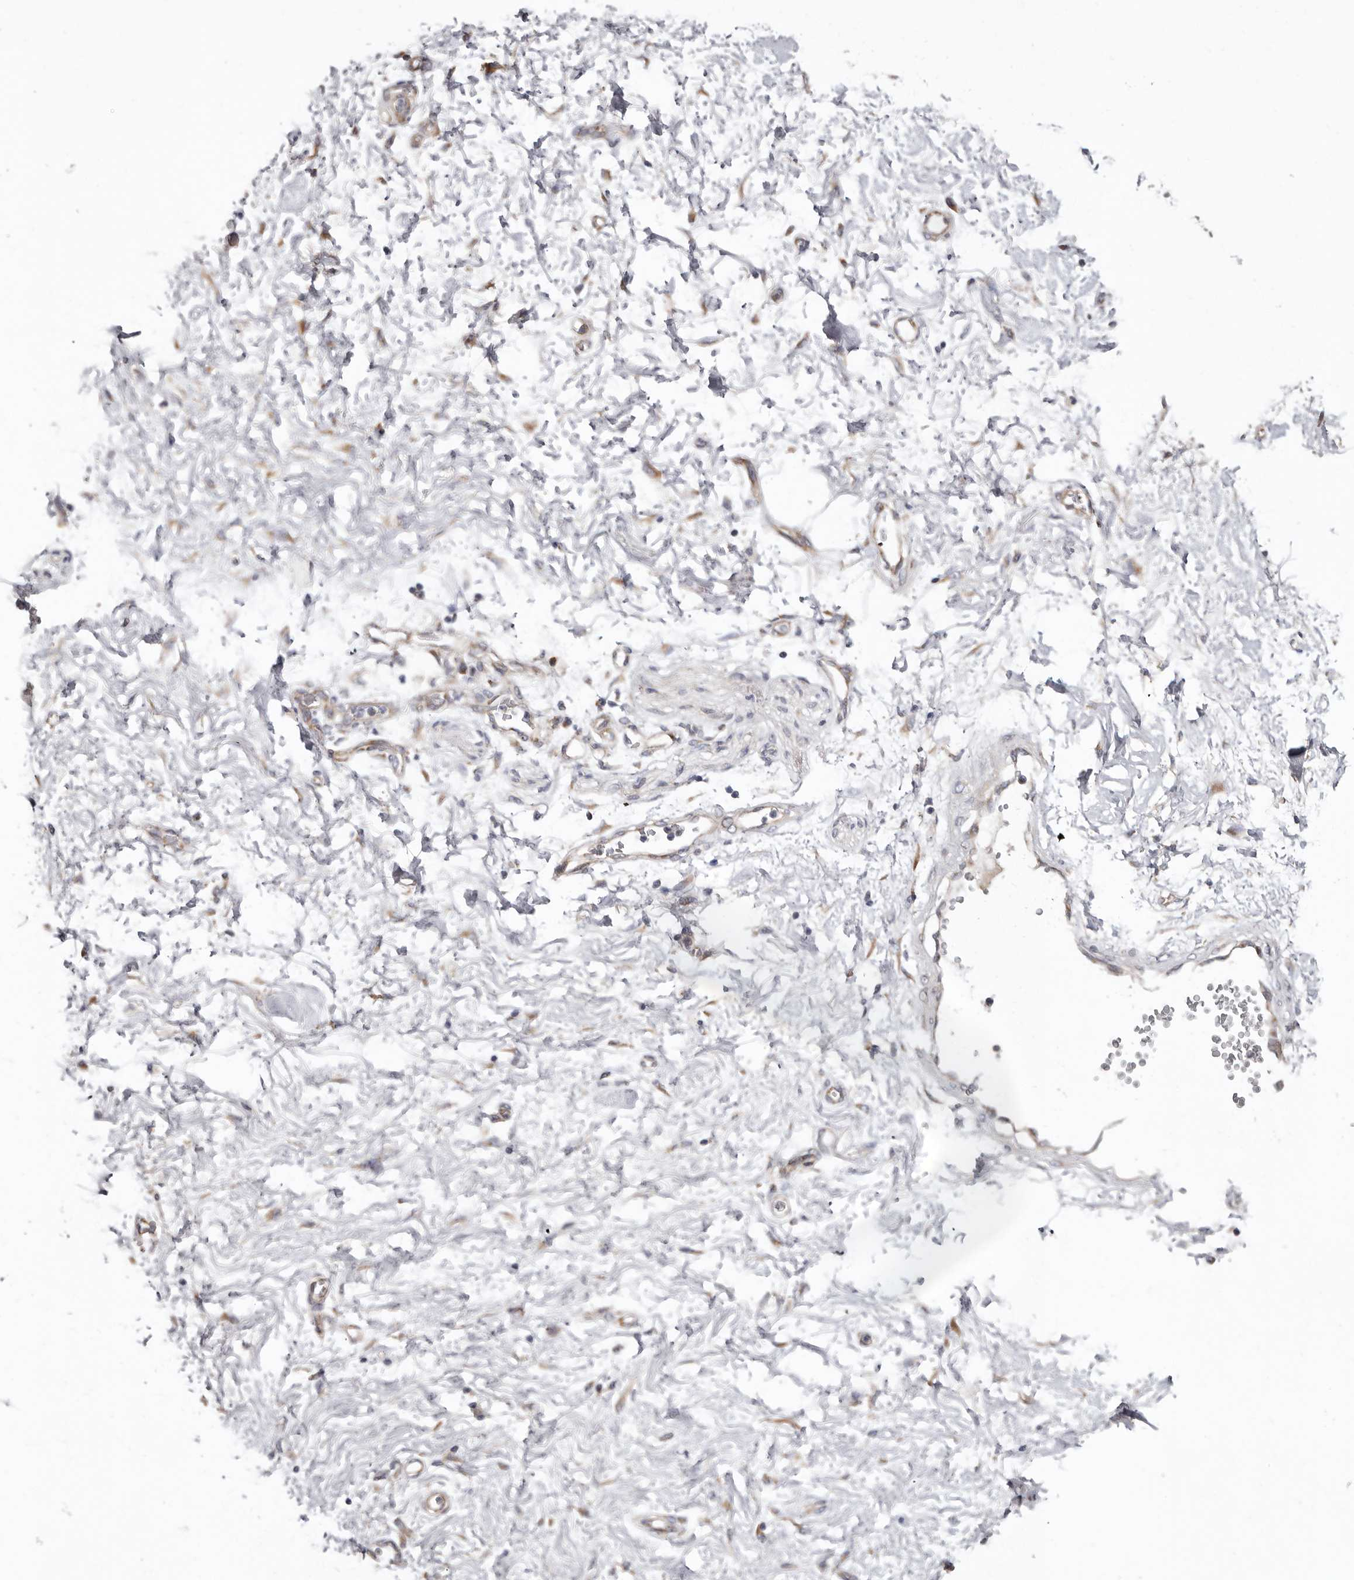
{"staining": {"intensity": "weak", "quantity": "25%-75%", "location": "cytoplasmic/membranous"}, "tissue": "adipose tissue", "cell_type": "Adipocytes", "image_type": "normal", "snomed": [{"axis": "morphology", "description": "Normal tissue, NOS"}, {"axis": "morphology", "description": "Adenocarcinoma, NOS"}, {"axis": "topography", "description": "Pancreas"}, {"axis": "topography", "description": "Peripheral nerve tissue"}], "caption": "Human adipose tissue stained for a protein (brown) demonstrates weak cytoplasmic/membranous positive positivity in approximately 25%-75% of adipocytes.", "gene": "ASIC5", "patient": {"sex": "male", "age": 59}}